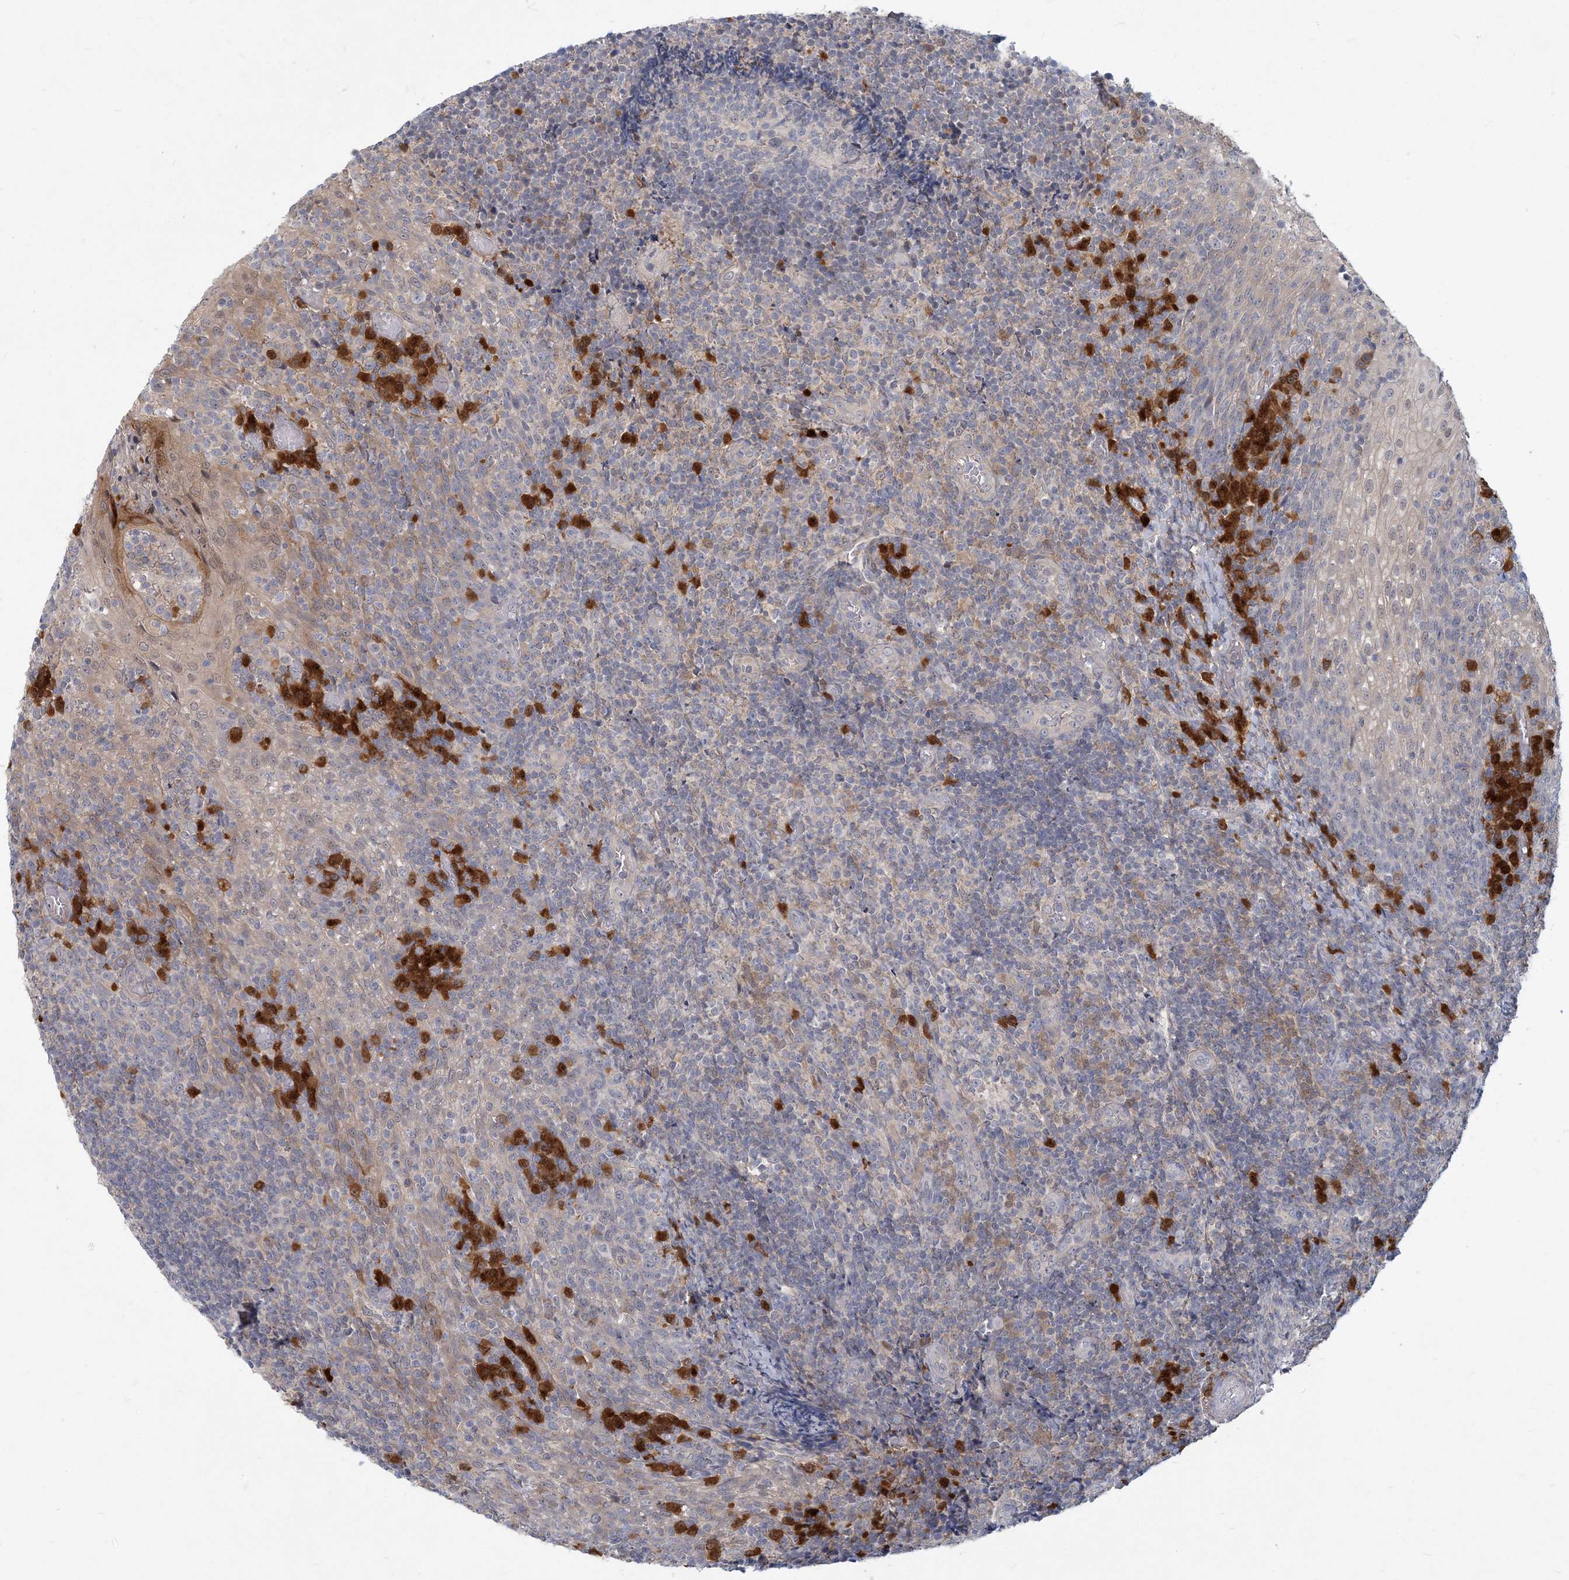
{"staining": {"intensity": "negative", "quantity": "none", "location": "none"}, "tissue": "tonsil", "cell_type": "Germinal center cells", "image_type": "normal", "snomed": [{"axis": "morphology", "description": "Normal tissue, NOS"}, {"axis": "topography", "description": "Tonsil"}], "caption": "The immunohistochemistry (IHC) micrograph has no significant positivity in germinal center cells of tonsil. (DAB (3,3'-diaminobenzidine) immunohistochemistry (IHC) with hematoxylin counter stain).", "gene": "GMPPA", "patient": {"sex": "female", "age": 19}}